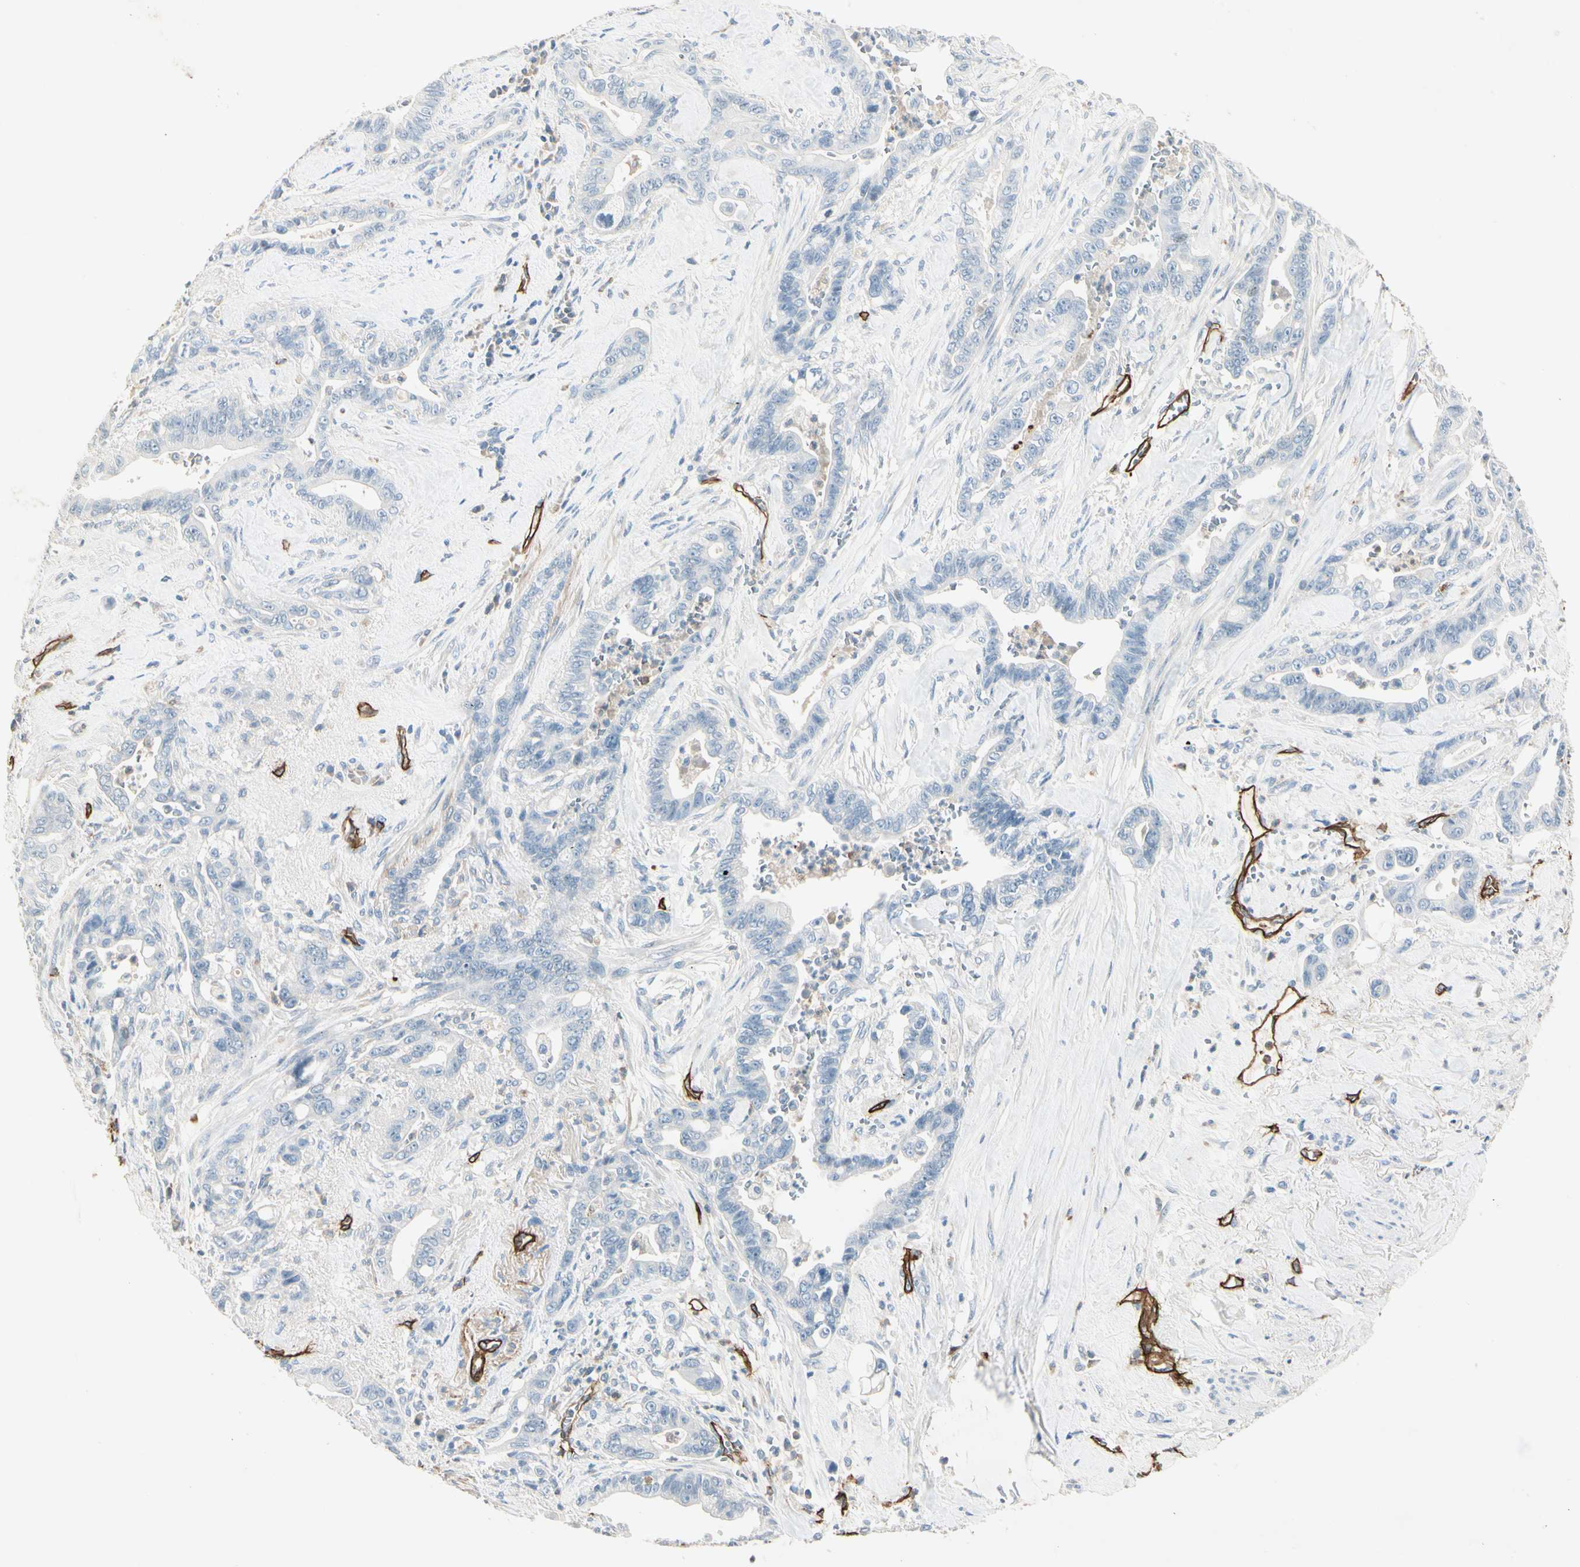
{"staining": {"intensity": "negative", "quantity": "none", "location": "none"}, "tissue": "pancreatic cancer", "cell_type": "Tumor cells", "image_type": "cancer", "snomed": [{"axis": "morphology", "description": "Adenocarcinoma, NOS"}, {"axis": "topography", "description": "Pancreas"}], "caption": "Pancreatic cancer (adenocarcinoma) was stained to show a protein in brown. There is no significant positivity in tumor cells.", "gene": "CD93", "patient": {"sex": "male", "age": 70}}